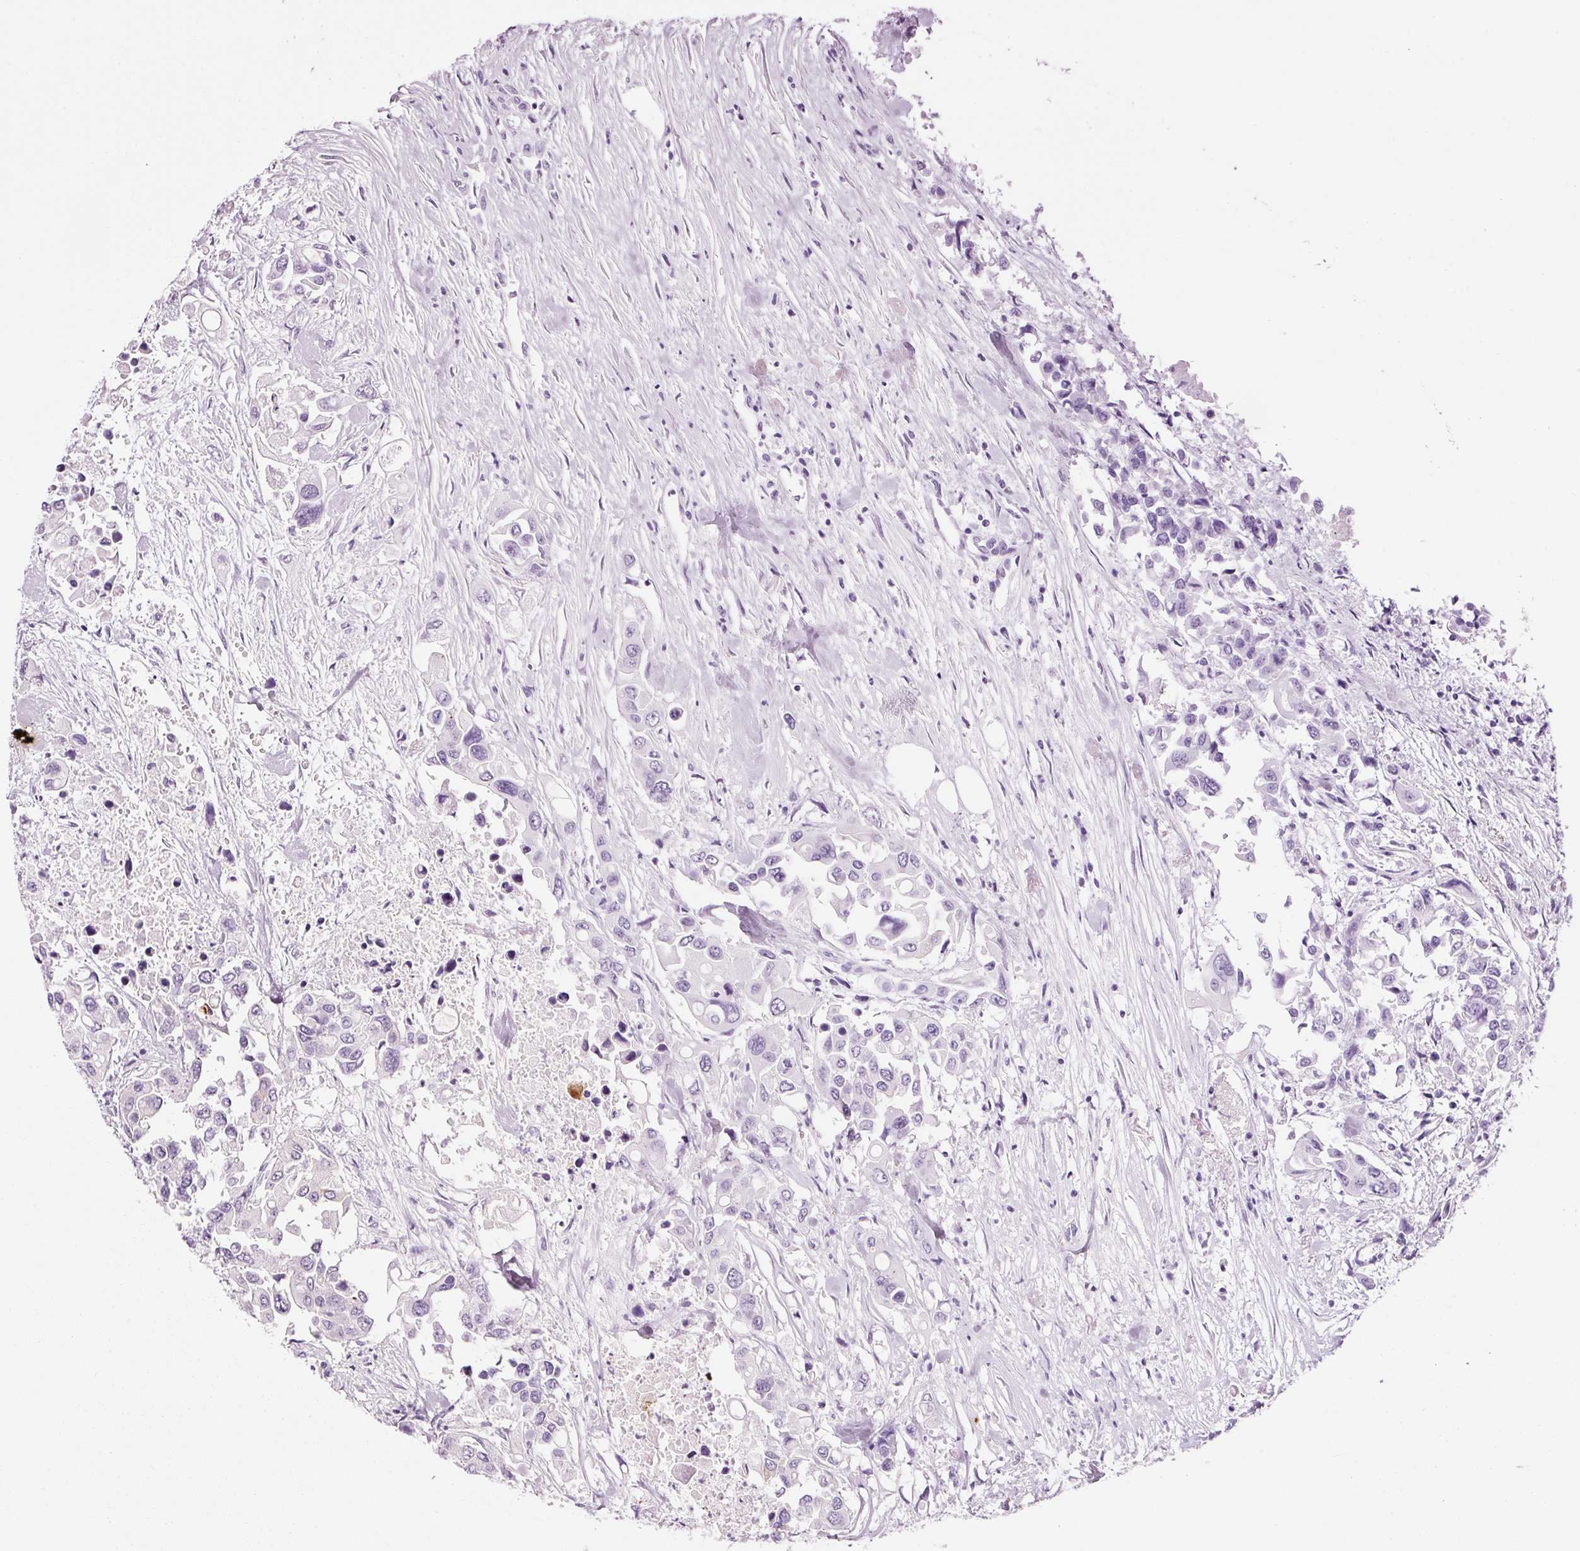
{"staining": {"intensity": "negative", "quantity": "none", "location": "none"}, "tissue": "colorectal cancer", "cell_type": "Tumor cells", "image_type": "cancer", "snomed": [{"axis": "morphology", "description": "Adenocarcinoma, NOS"}, {"axis": "topography", "description": "Colon"}], "caption": "The IHC image has no significant positivity in tumor cells of adenocarcinoma (colorectal) tissue.", "gene": "ANKRD20A1", "patient": {"sex": "male", "age": 77}}